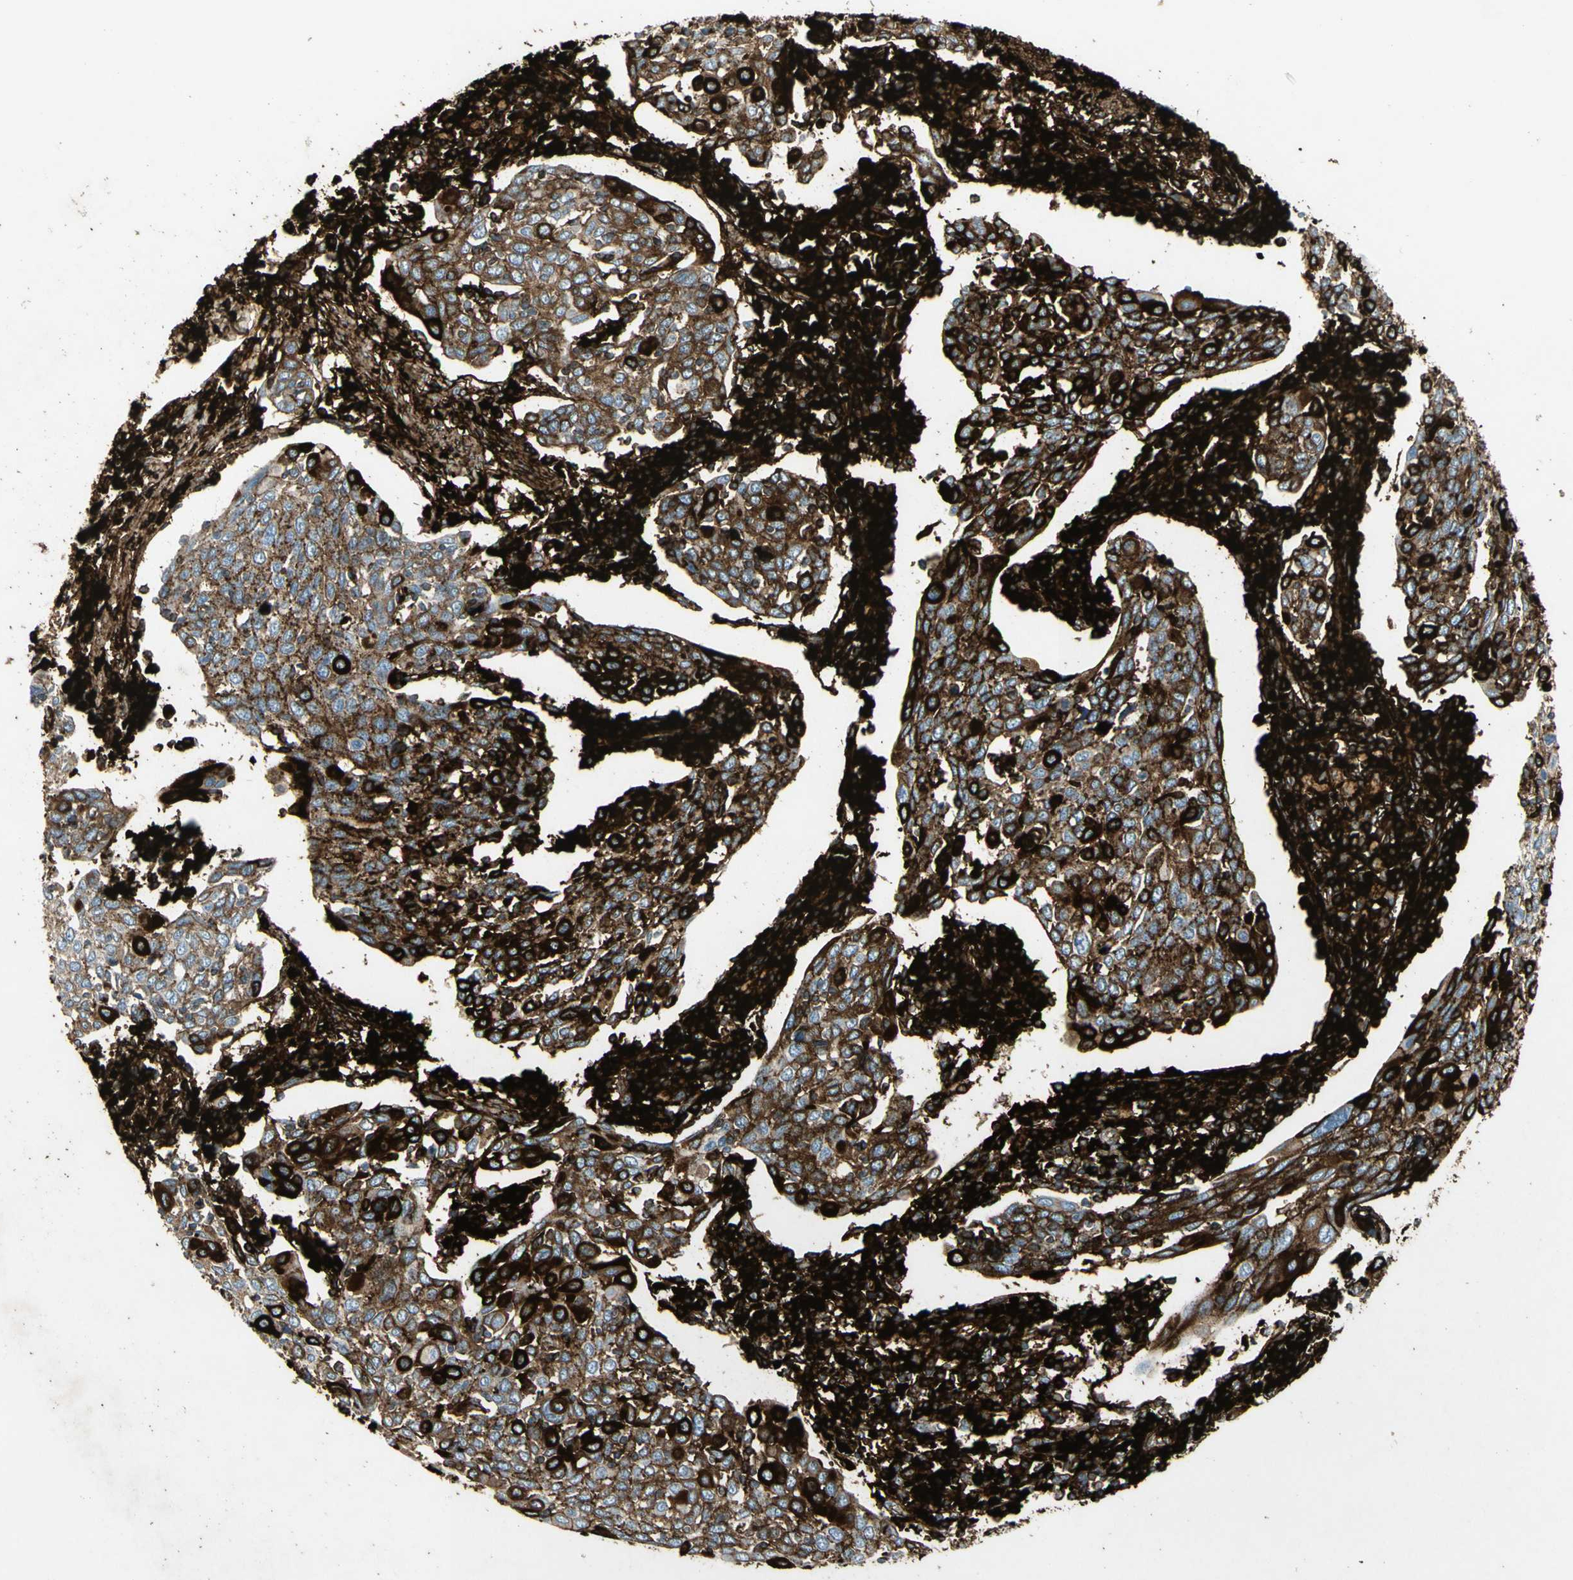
{"staining": {"intensity": "strong", "quantity": ">75%", "location": "cytoplasmic/membranous"}, "tissue": "cervical cancer", "cell_type": "Tumor cells", "image_type": "cancer", "snomed": [{"axis": "morphology", "description": "Squamous cell carcinoma, NOS"}, {"axis": "topography", "description": "Cervix"}], "caption": "Tumor cells demonstrate high levels of strong cytoplasmic/membranous expression in about >75% of cells in cervical cancer (squamous cell carcinoma).", "gene": "IGHM", "patient": {"sex": "female", "age": 40}}